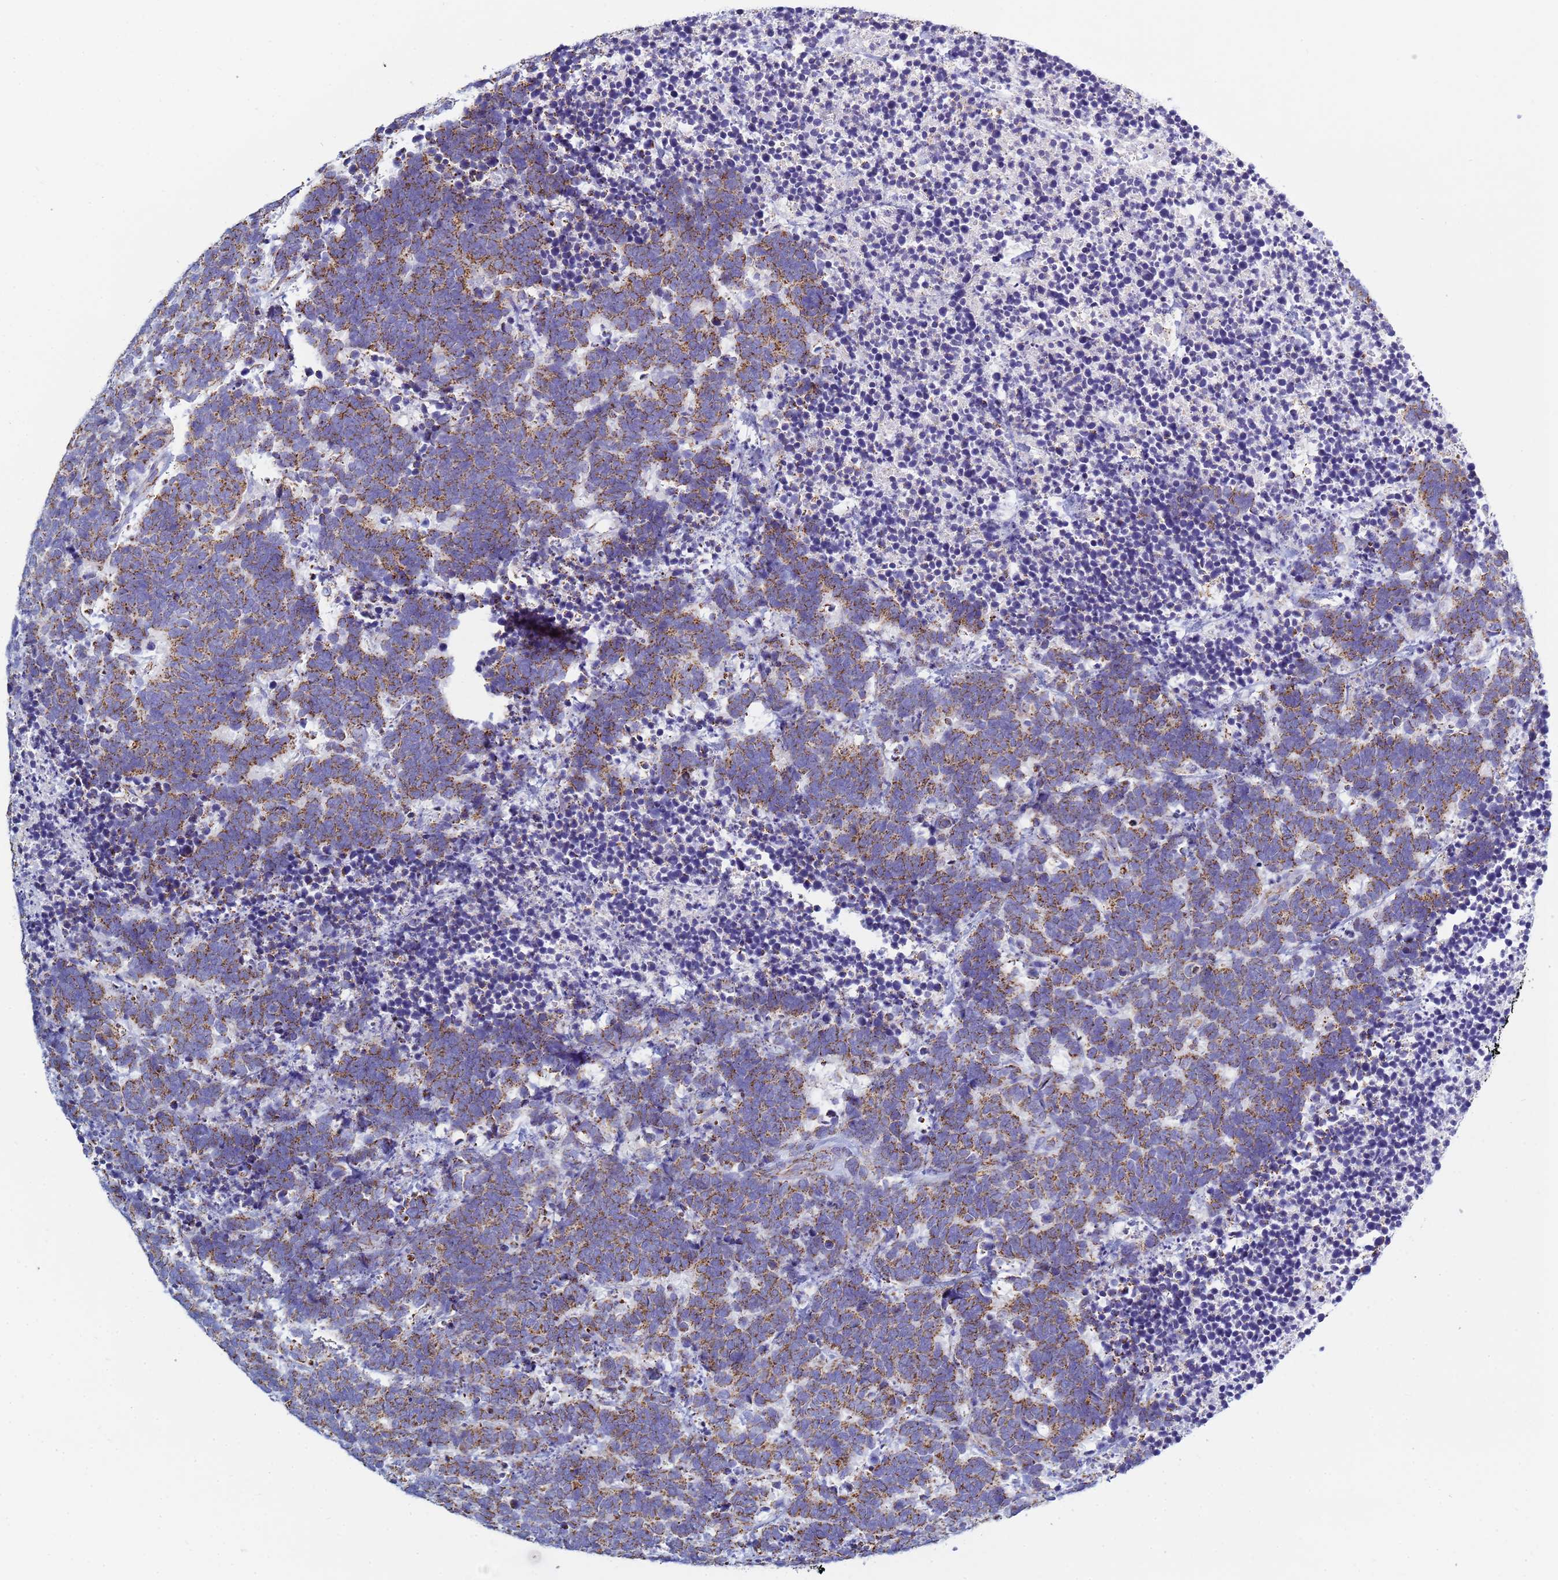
{"staining": {"intensity": "moderate", "quantity": ">75%", "location": "cytoplasmic/membranous"}, "tissue": "carcinoid", "cell_type": "Tumor cells", "image_type": "cancer", "snomed": [{"axis": "morphology", "description": "Carcinoma, NOS"}, {"axis": "morphology", "description": "Carcinoid, malignant, NOS"}, {"axis": "topography", "description": "Urinary bladder"}], "caption": "Tumor cells reveal medium levels of moderate cytoplasmic/membranous positivity in approximately >75% of cells in human malignant carcinoid.", "gene": "COQ4", "patient": {"sex": "male", "age": 57}}